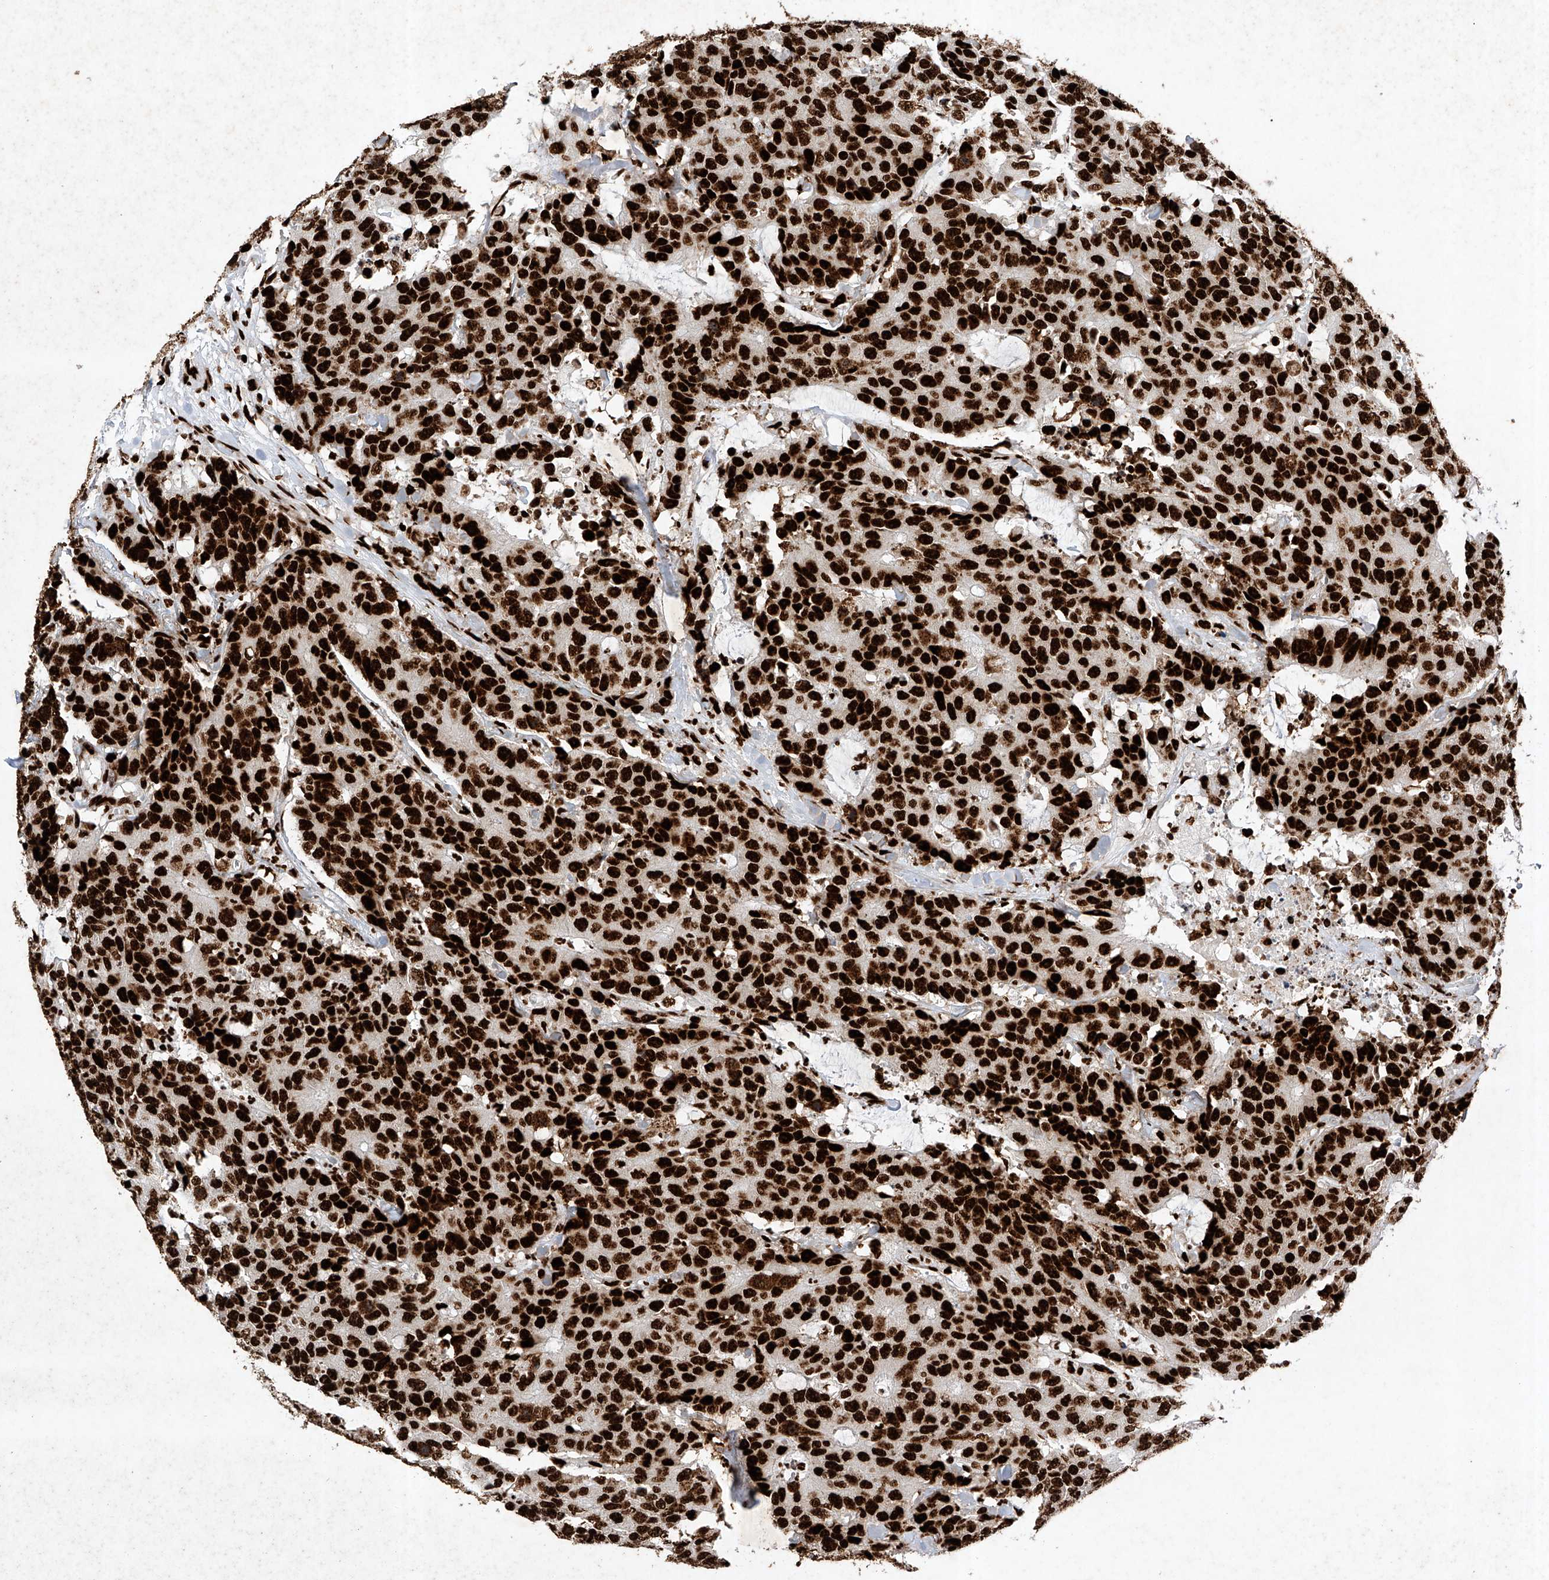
{"staining": {"intensity": "strong", "quantity": ">75%", "location": "nuclear"}, "tissue": "colorectal cancer", "cell_type": "Tumor cells", "image_type": "cancer", "snomed": [{"axis": "morphology", "description": "Adenocarcinoma, NOS"}, {"axis": "topography", "description": "Colon"}], "caption": "Colorectal cancer (adenocarcinoma) tissue shows strong nuclear expression in approximately >75% of tumor cells", "gene": "SRSF6", "patient": {"sex": "female", "age": 86}}